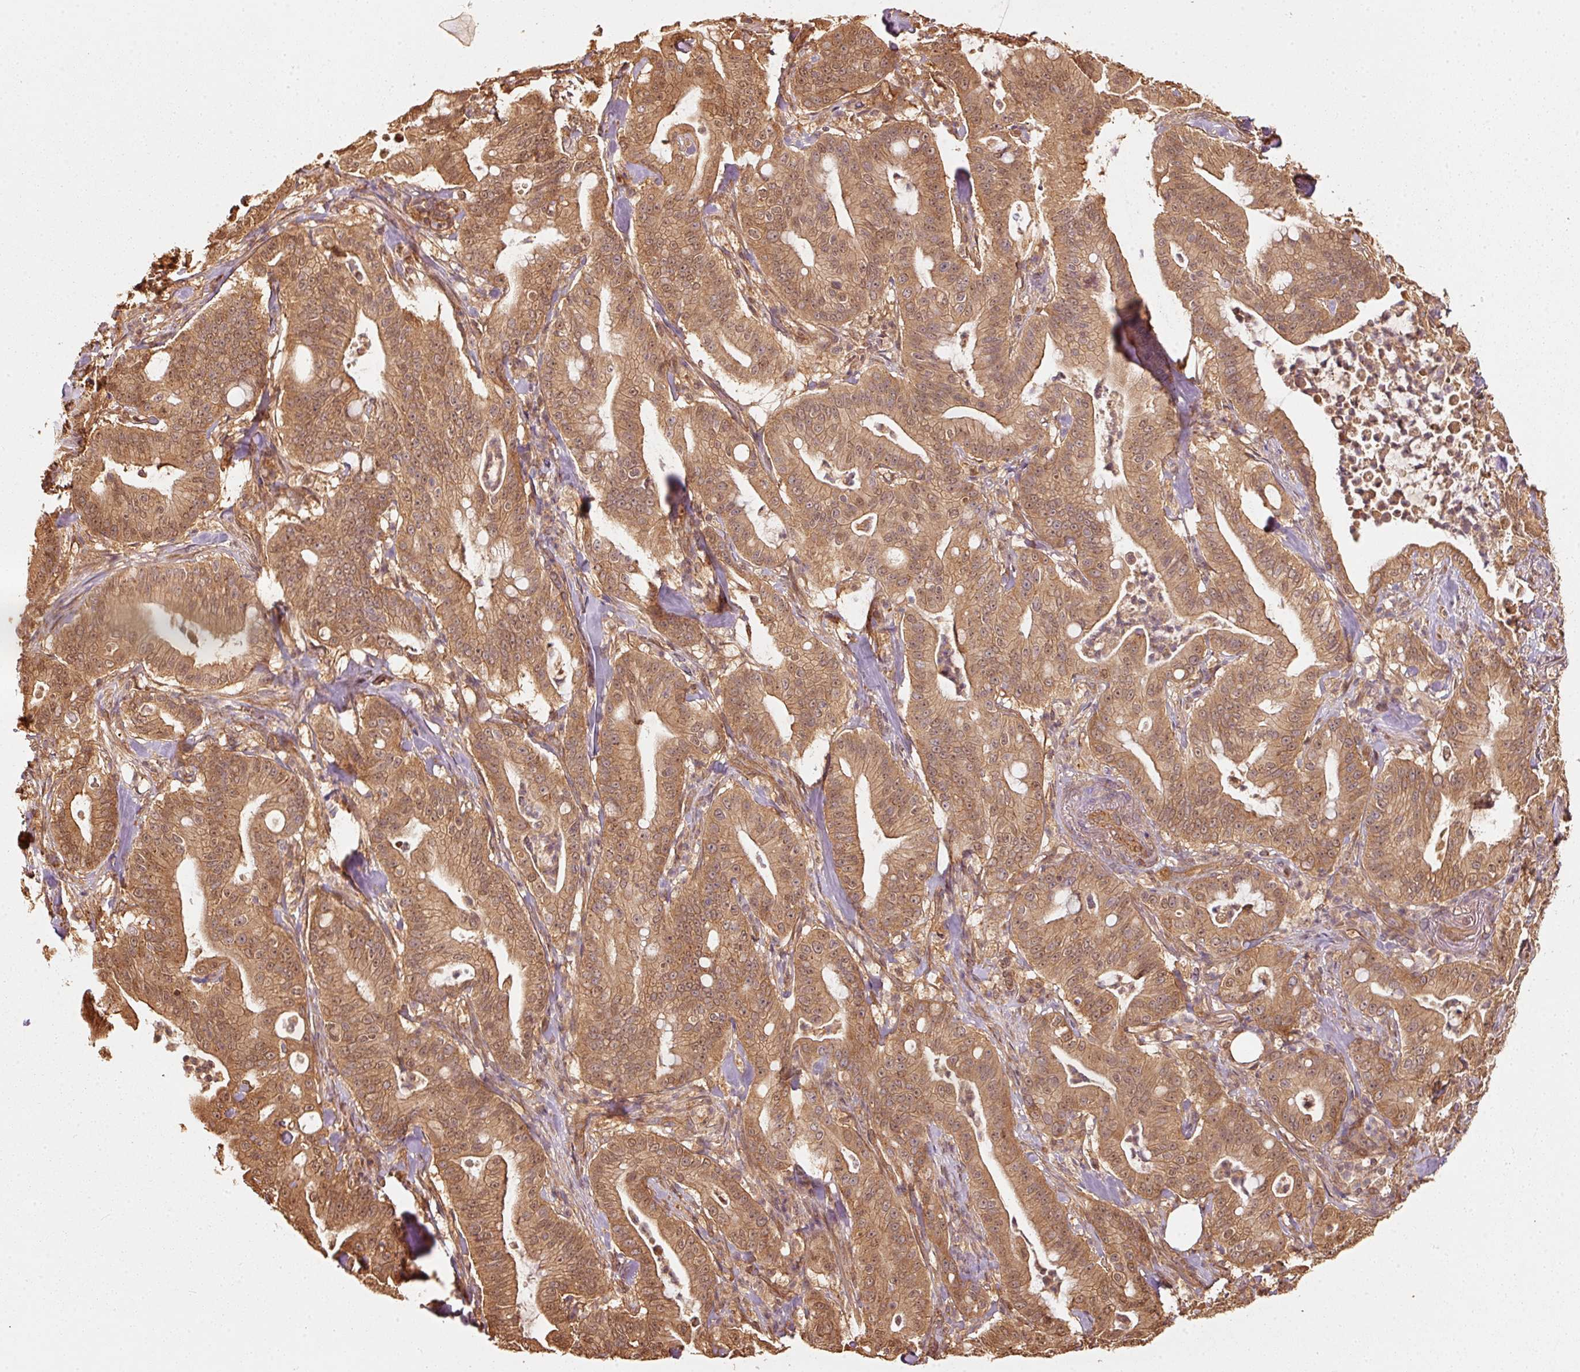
{"staining": {"intensity": "moderate", "quantity": ">75%", "location": "cytoplasmic/membranous,nuclear"}, "tissue": "pancreatic cancer", "cell_type": "Tumor cells", "image_type": "cancer", "snomed": [{"axis": "morphology", "description": "Adenocarcinoma, NOS"}, {"axis": "topography", "description": "Pancreas"}], "caption": "IHC micrograph of neoplastic tissue: pancreatic cancer stained using immunohistochemistry (IHC) reveals medium levels of moderate protein expression localized specifically in the cytoplasmic/membranous and nuclear of tumor cells, appearing as a cytoplasmic/membranous and nuclear brown color.", "gene": "STAU1", "patient": {"sex": "male", "age": 71}}